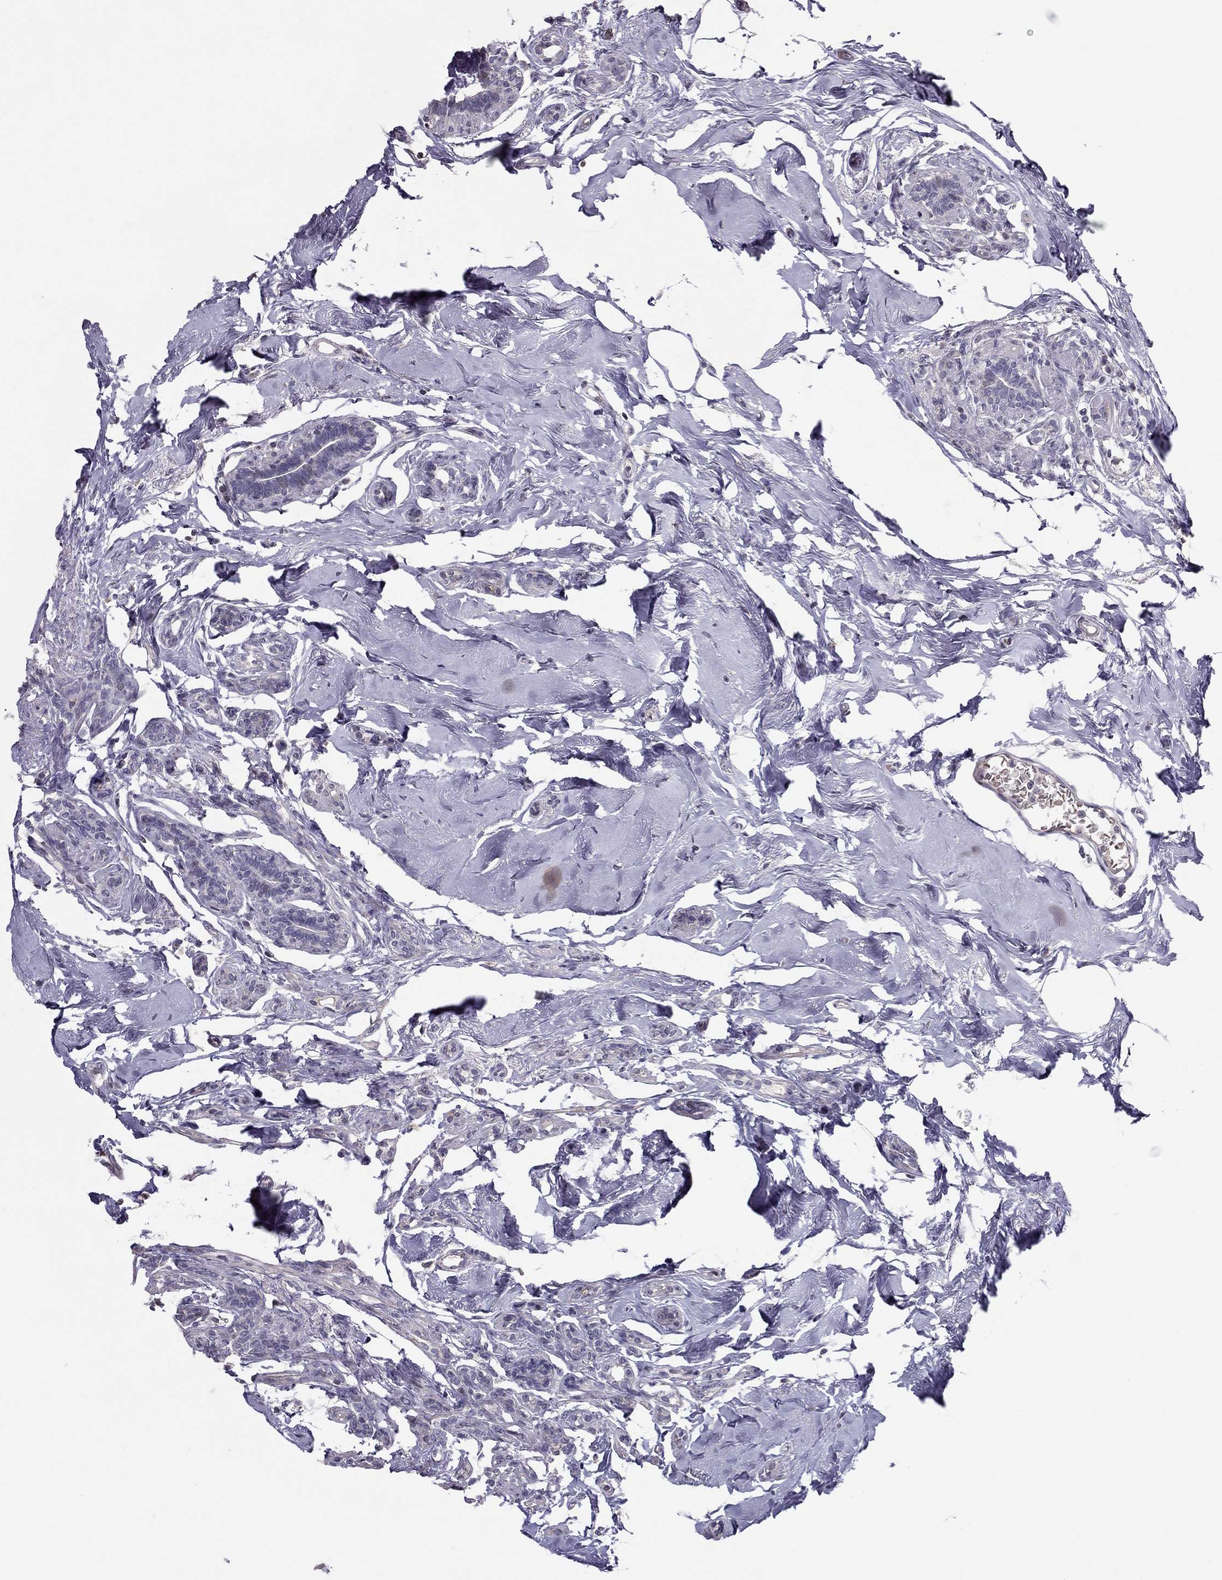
{"staining": {"intensity": "negative", "quantity": "none", "location": "none"}, "tissue": "breast cancer", "cell_type": "Tumor cells", "image_type": "cancer", "snomed": [{"axis": "morphology", "description": "Duct carcinoma"}, {"axis": "topography", "description": "Breast"}], "caption": "Breast cancer was stained to show a protein in brown. There is no significant staining in tumor cells. (Immunohistochemistry, brightfield microscopy, high magnification).", "gene": "TSHB", "patient": {"sex": "female", "age": 83}}